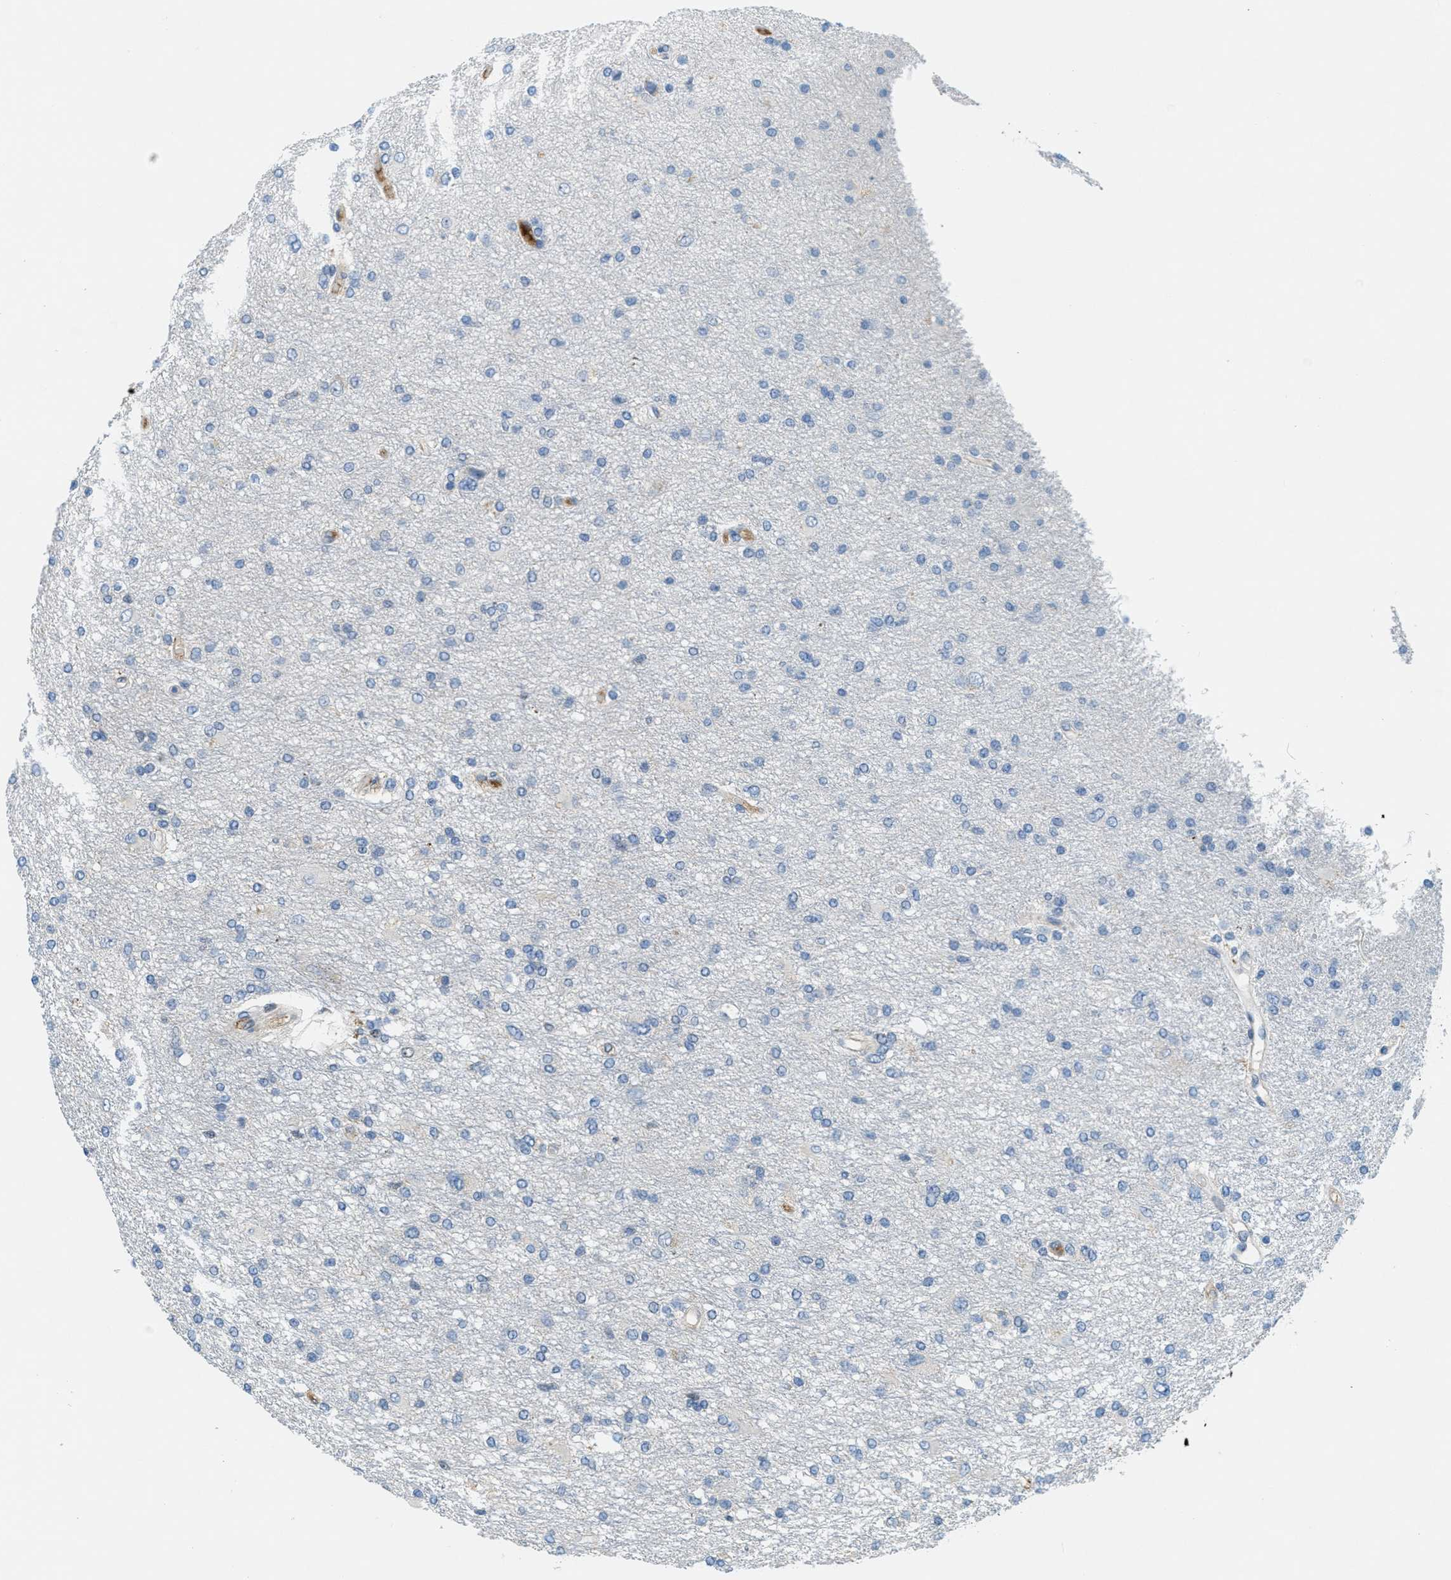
{"staining": {"intensity": "negative", "quantity": "none", "location": "none"}, "tissue": "glioma", "cell_type": "Tumor cells", "image_type": "cancer", "snomed": [{"axis": "morphology", "description": "Glioma, malignant, High grade"}, {"axis": "topography", "description": "Brain"}], "caption": "Immunohistochemical staining of human malignant glioma (high-grade) displays no significant expression in tumor cells.", "gene": "A2M", "patient": {"sex": "female", "age": 59}}